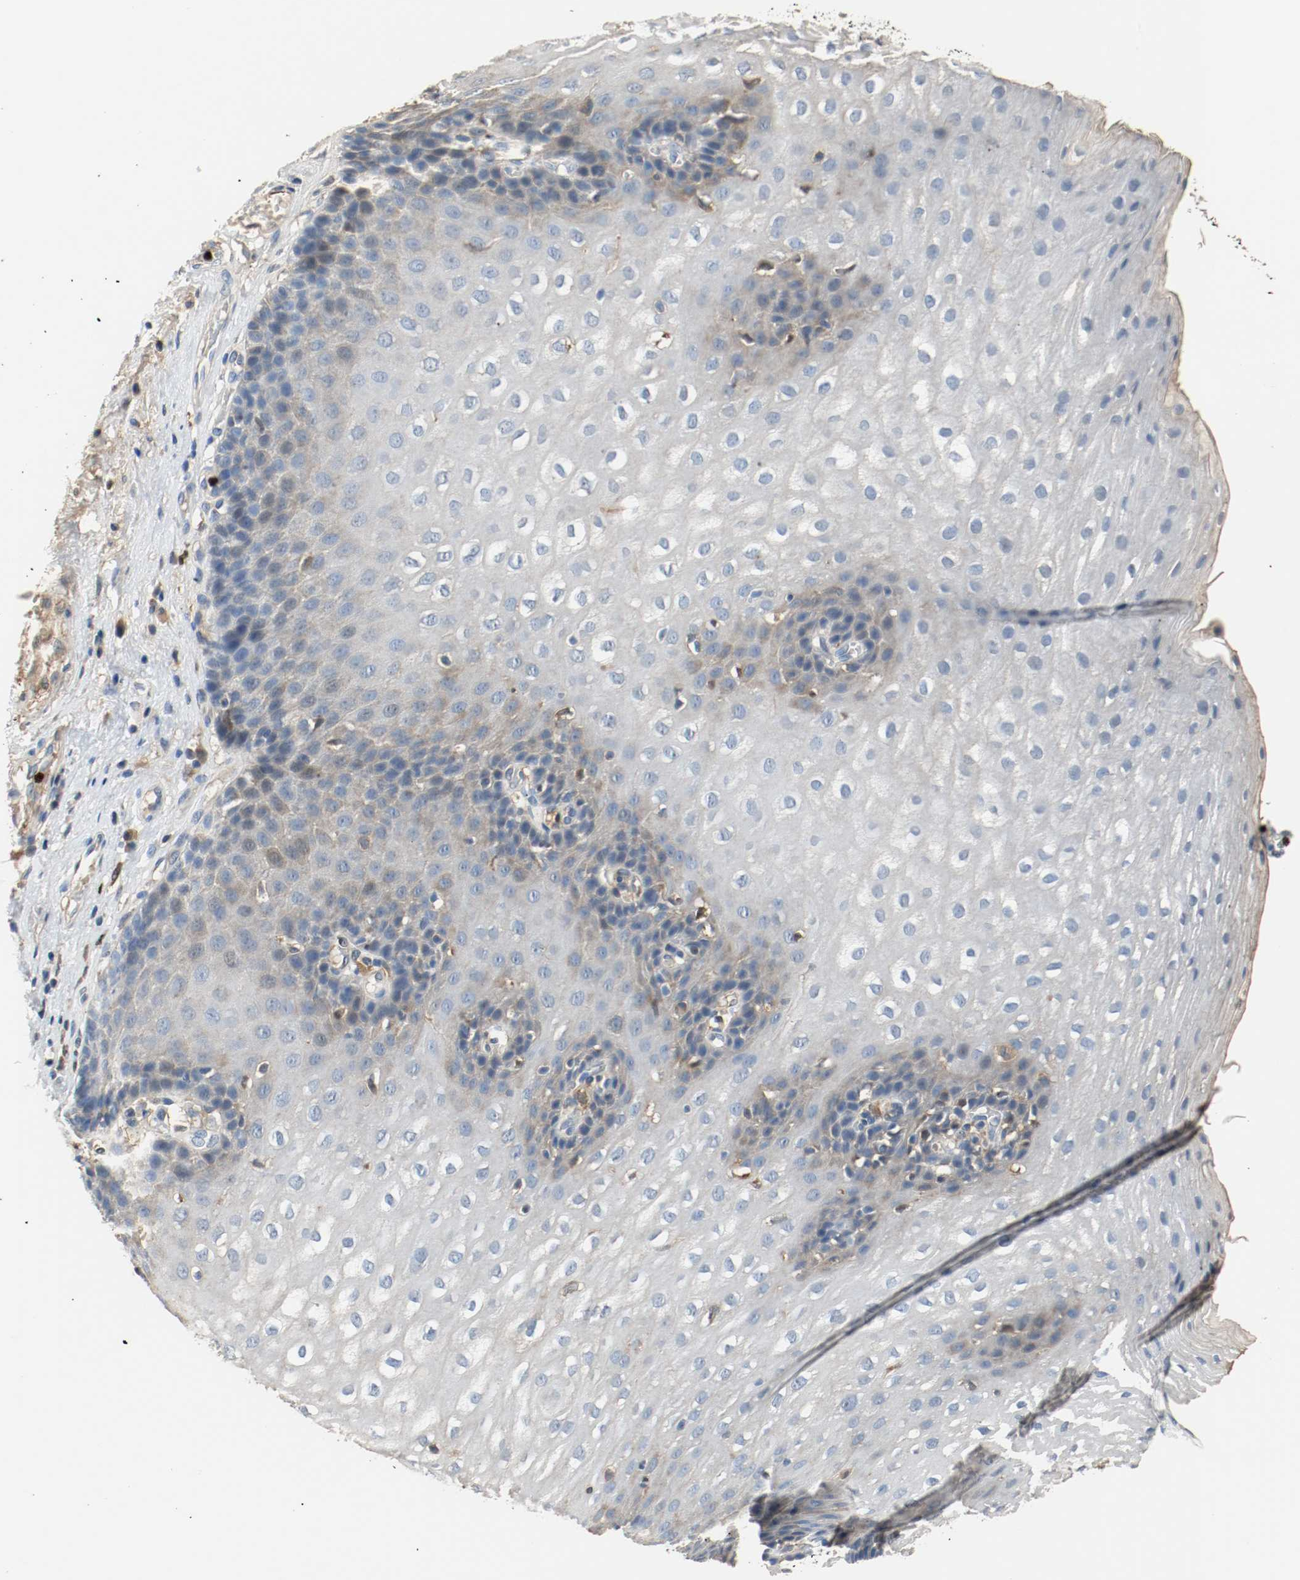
{"staining": {"intensity": "weak", "quantity": "<25%", "location": "cytoplasmic/membranous"}, "tissue": "esophagus", "cell_type": "Squamous epithelial cells", "image_type": "normal", "snomed": [{"axis": "morphology", "description": "Normal tissue, NOS"}, {"axis": "topography", "description": "Esophagus"}], "caption": "Photomicrograph shows no significant protein positivity in squamous epithelial cells of normal esophagus. (DAB (3,3'-diaminobenzidine) immunohistochemistry (IHC) with hematoxylin counter stain).", "gene": "BLK", "patient": {"sex": "male", "age": 48}}